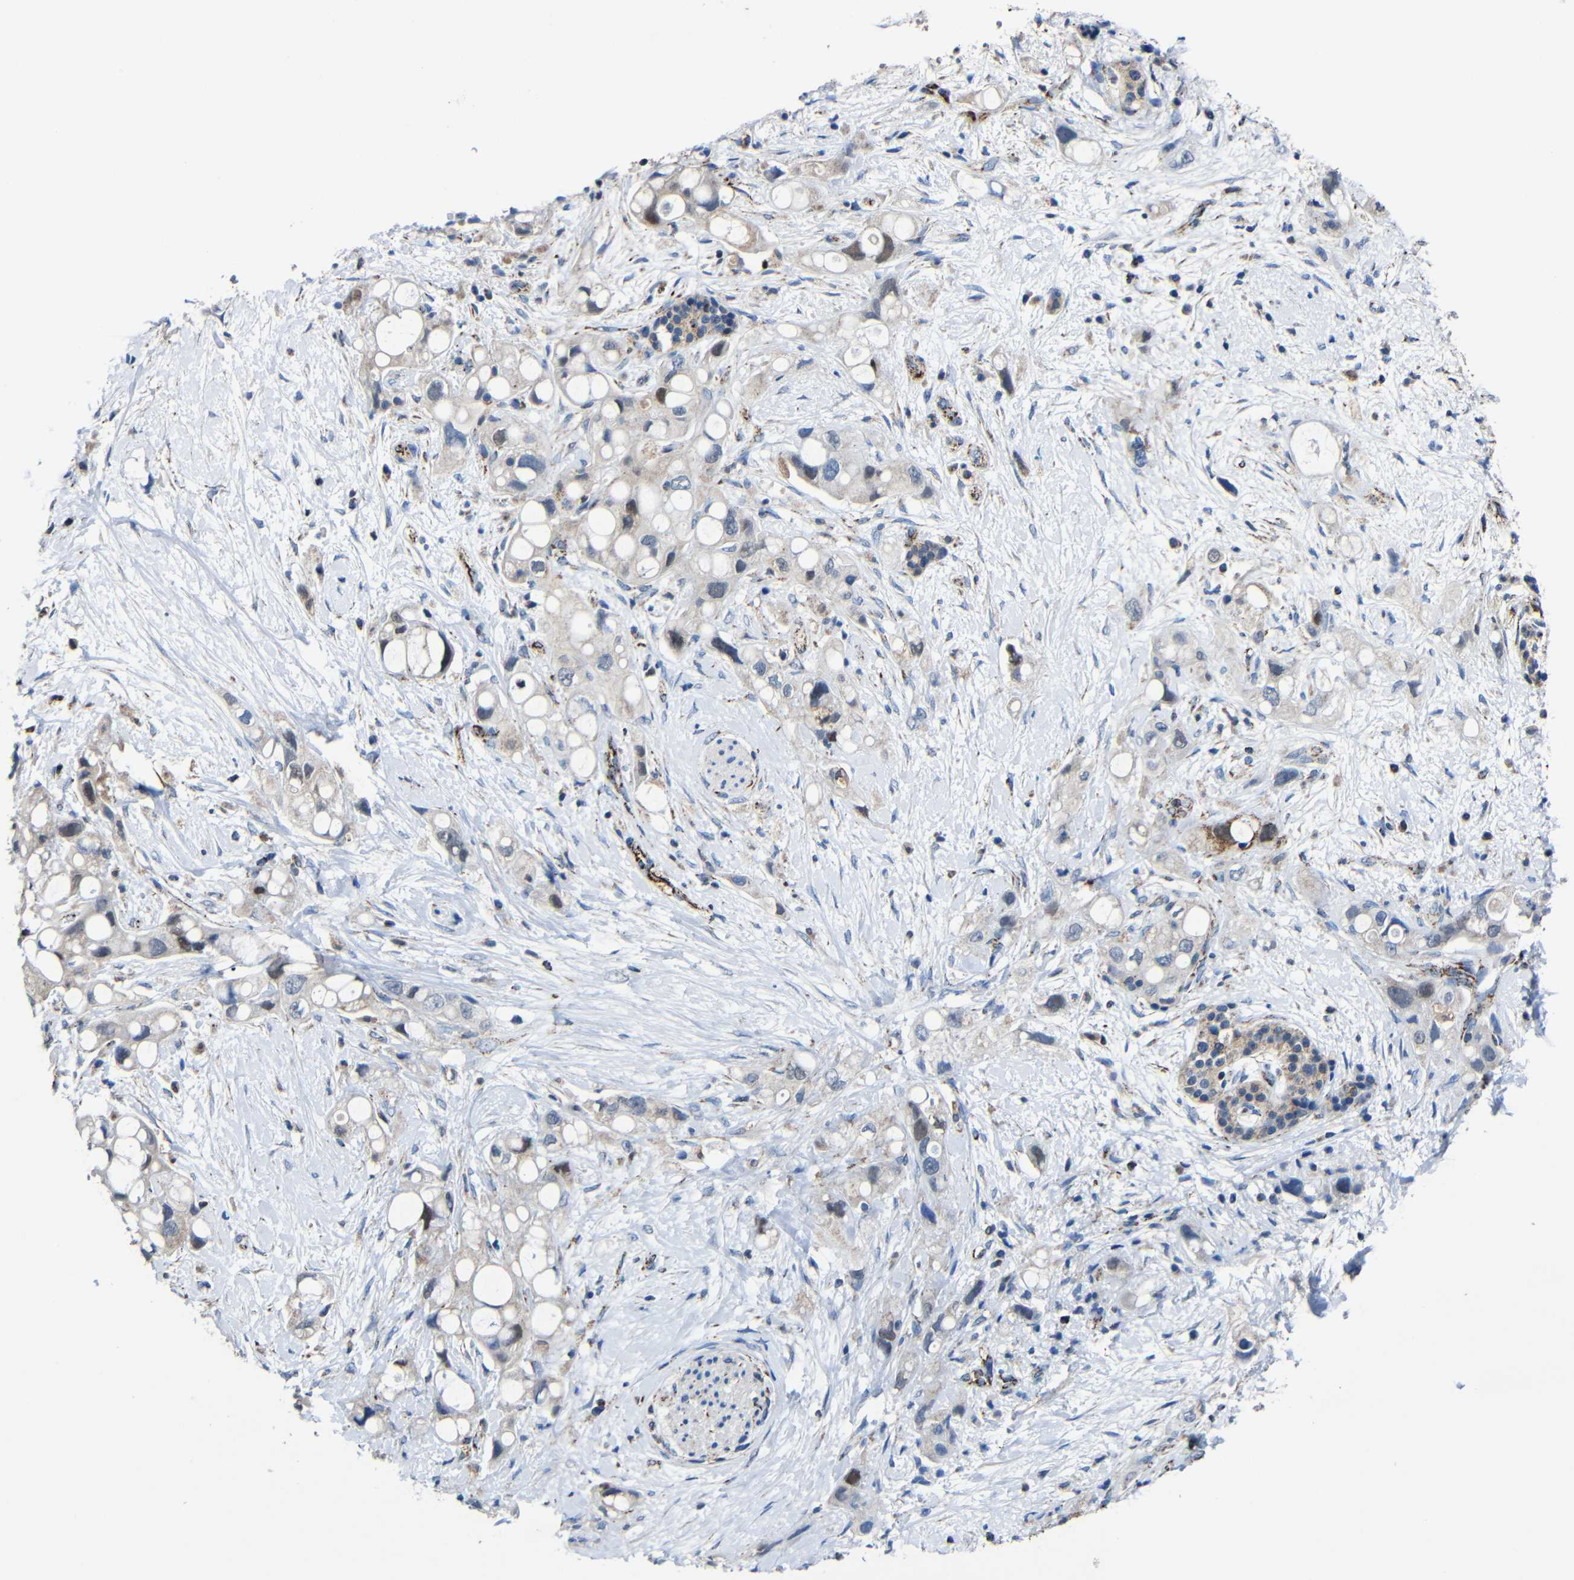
{"staining": {"intensity": "negative", "quantity": "none", "location": "none"}, "tissue": "pancreatic cancer", "cell_type": "Tumor cells", "image_type": "cancer", "snomed": [{"axis": "morphology", "description": "Adenocarcinoma, NOS"}, {"axis": "topography", "description": "Pancreas"}], "caption": "IHC image of human pancreatic cancer stained for a protein (brown), which displays no positivity in tumor cells. (Brightfield microscopy of DAB (3,3'-diaminobenzidine) IHC at high magnification).", "gene": "CA5B", "patient": {"sex": "female", "age": 56}}